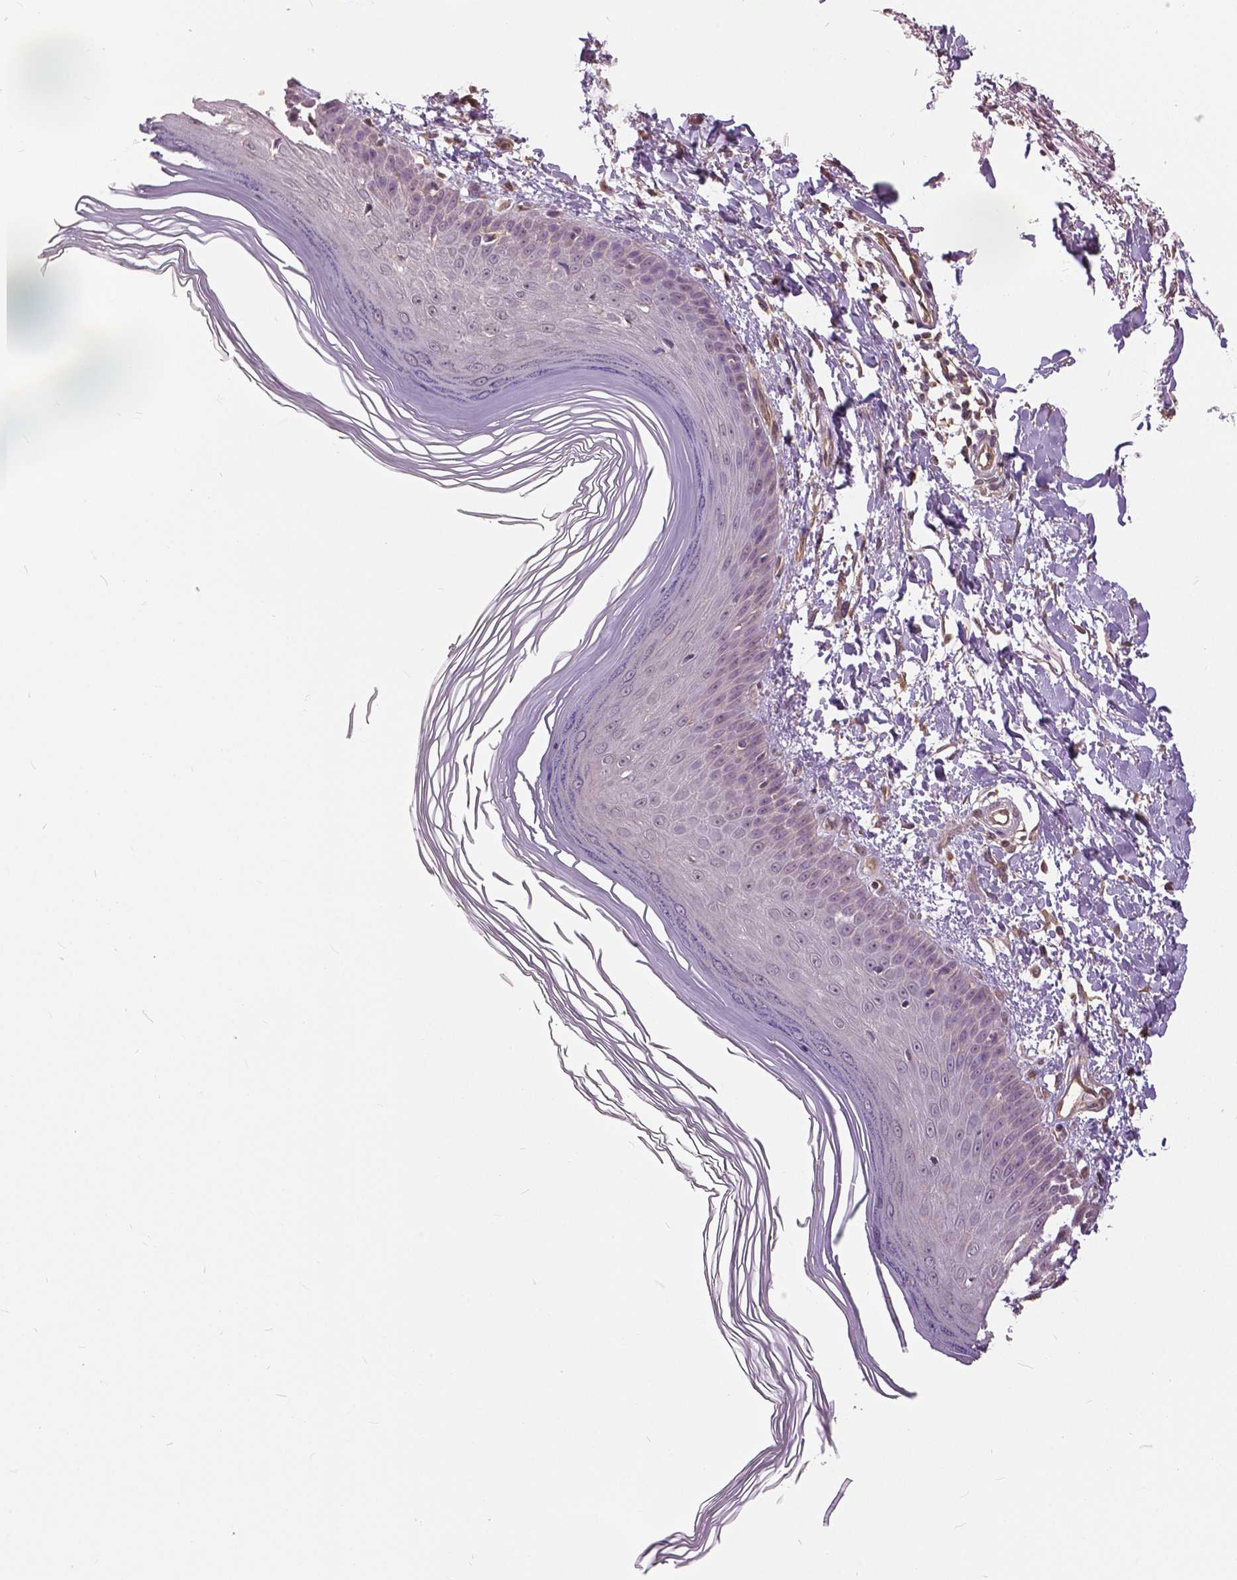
{"staining": {"intensity": "weak", "quantity": ">75%", "location": "cytoplasmic/membranous"}, "tissue": "skin", "cell_type": "Fibroblasts", "image_type": "normal", "snomed": [{"axis": "morphology", "description": "Normal tissue, NOS"}, {"axis": "topography", "description": "Skin"}], "caption": "IHC of unremarkable skin displays low levels of weak cytoplasmic/membranous staining in approximately >75% of fibroblasts.", "gene": "ANXA13", "patient": {"sex": "female", "age": 62}}